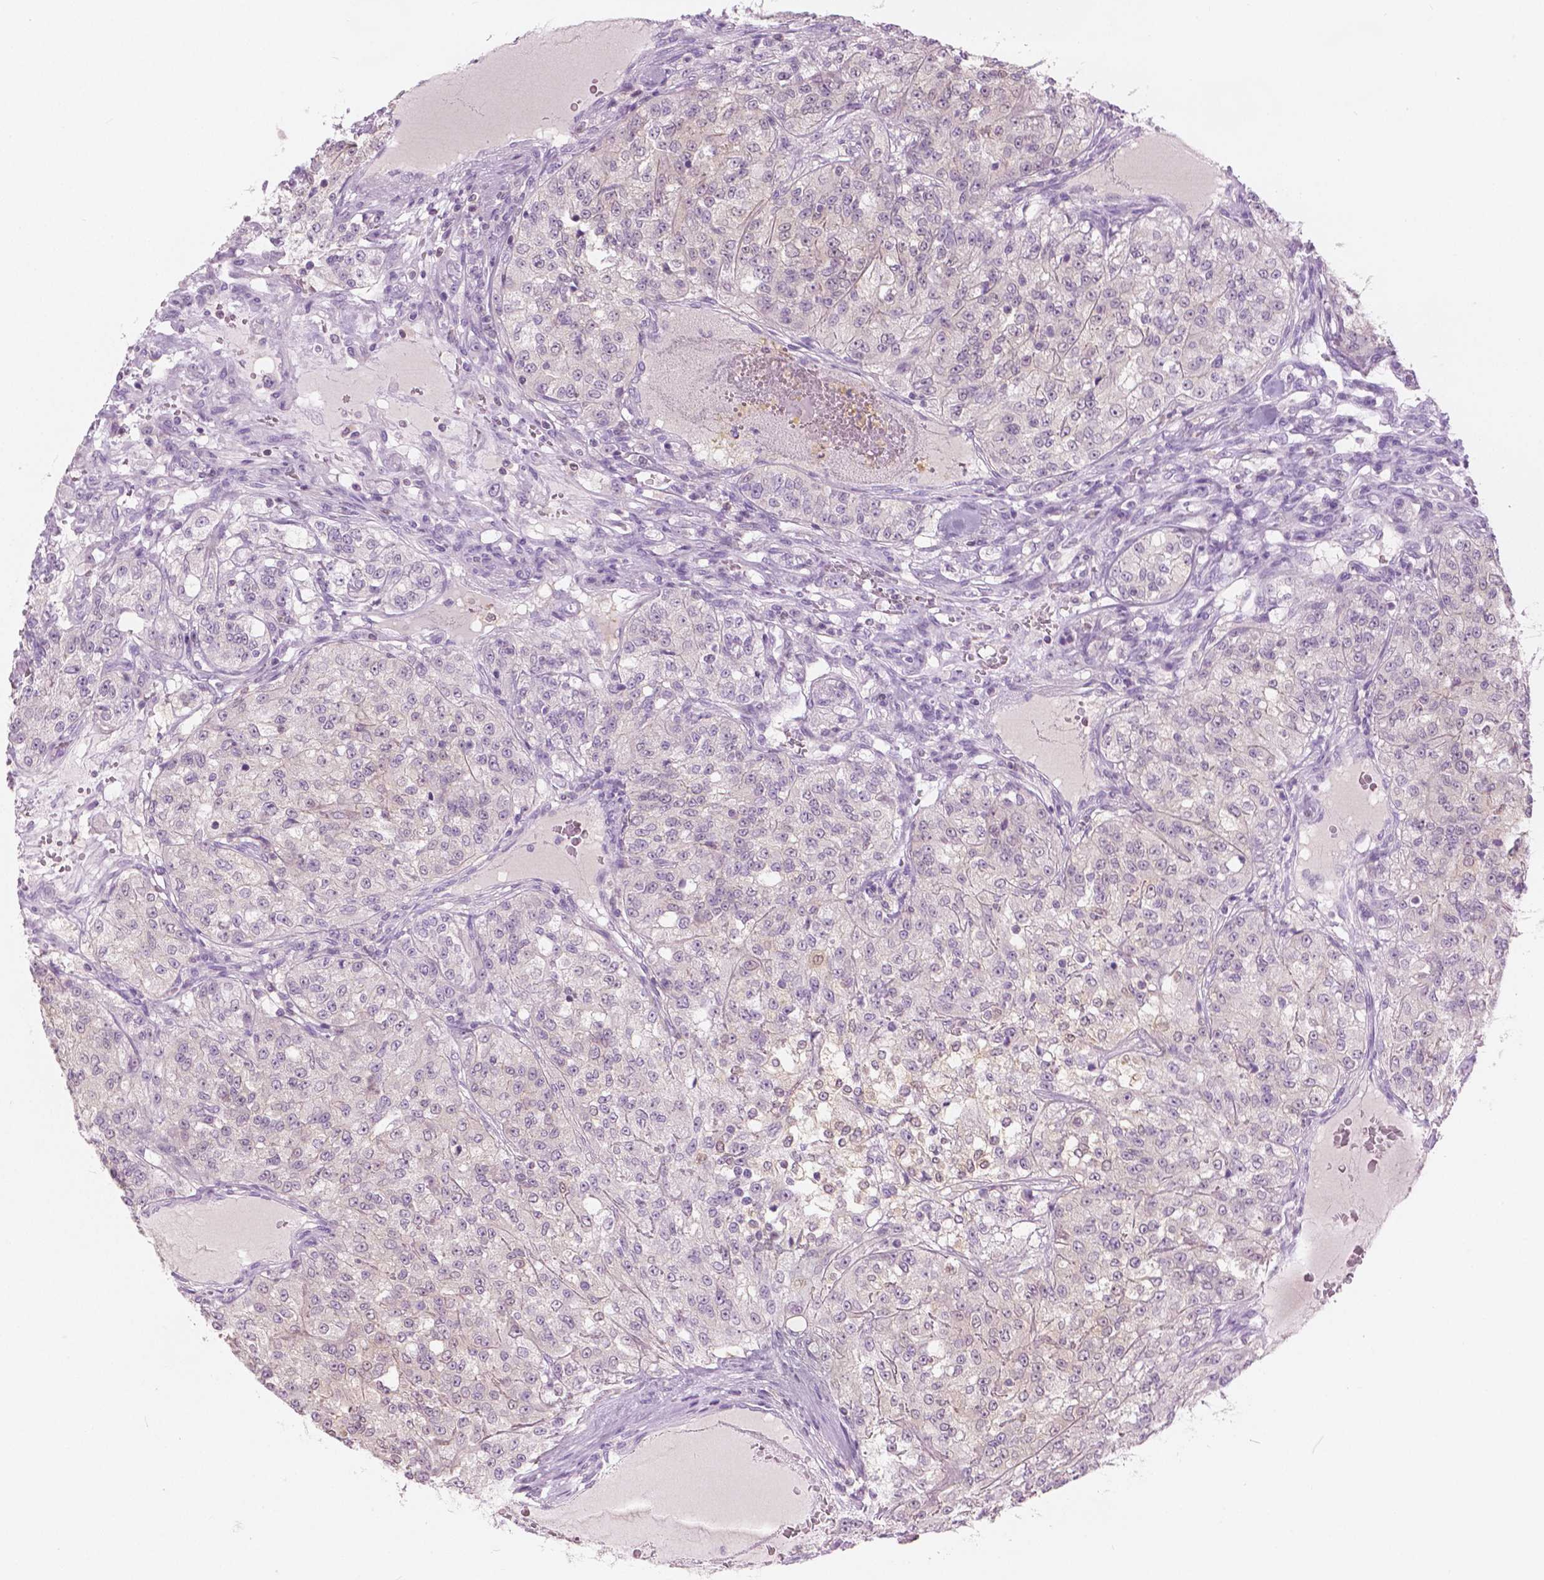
{"staining": {"intensity": "negative", "quantity": "none", "location": "none"}, "tissue": "renal cancer", "cell_type": "Tumor cells", "image_type": "cancer", "snomed": [{"axis": "morphology", "description": "Adenocarcinoma, NOS"}, {"axis": "topography", "description": "Kidney"}], "caption": "Immunohistochemical staining of renal adenocarcinoma shows no significant staining in tumor cells. The staining was performed using DAB (3,3'-diaminobenzidine) to visualize the protein expression in brown, while the nuclei were stained in blue with hematoxylin (Magnification: 20x).", "gene": "GALM", "patient": {"sex": "female", "age": 63}}